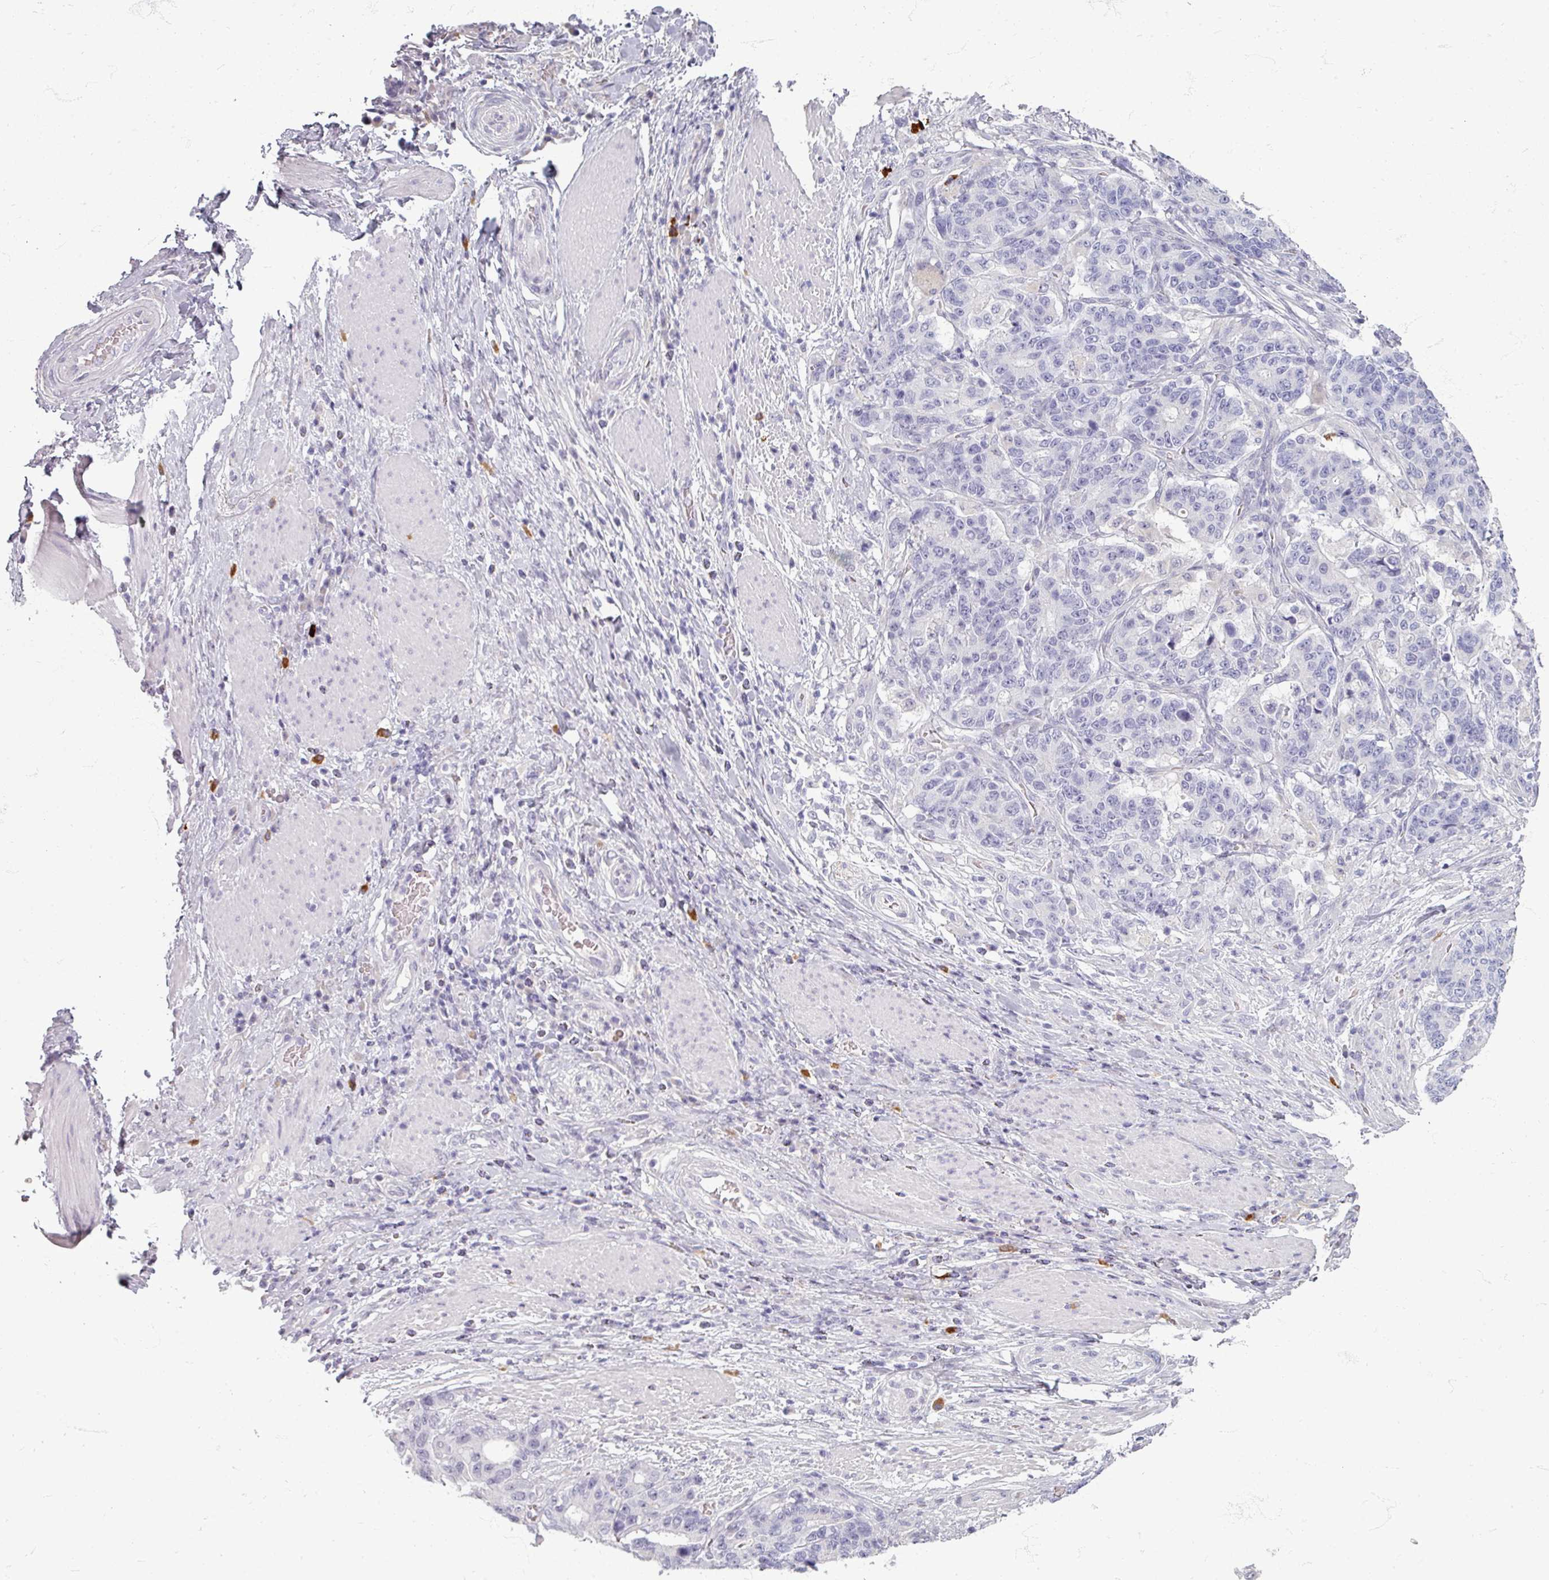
{"staining": {"intensity": "negative", "quantity": "none", "location": "none"}, "tissue": "stomach cancer", "cell_type": "Tumor cells", "image_type": "cancer", "snomed": [{"axis": "morphology", "description": "Normal tissue, NOS"}, {"axis": "morphology", "description": "Adenocarcinoma, NOS"}, {"axis": "topography", "description": "Stomach"}], "caption": "DAB immunohistochemical staining of adenocarcinoma (stomach) reveals no significant staining in tumor cells.", "gene": "ZNF878", "patient": {"sex": "female", "age": 64}}